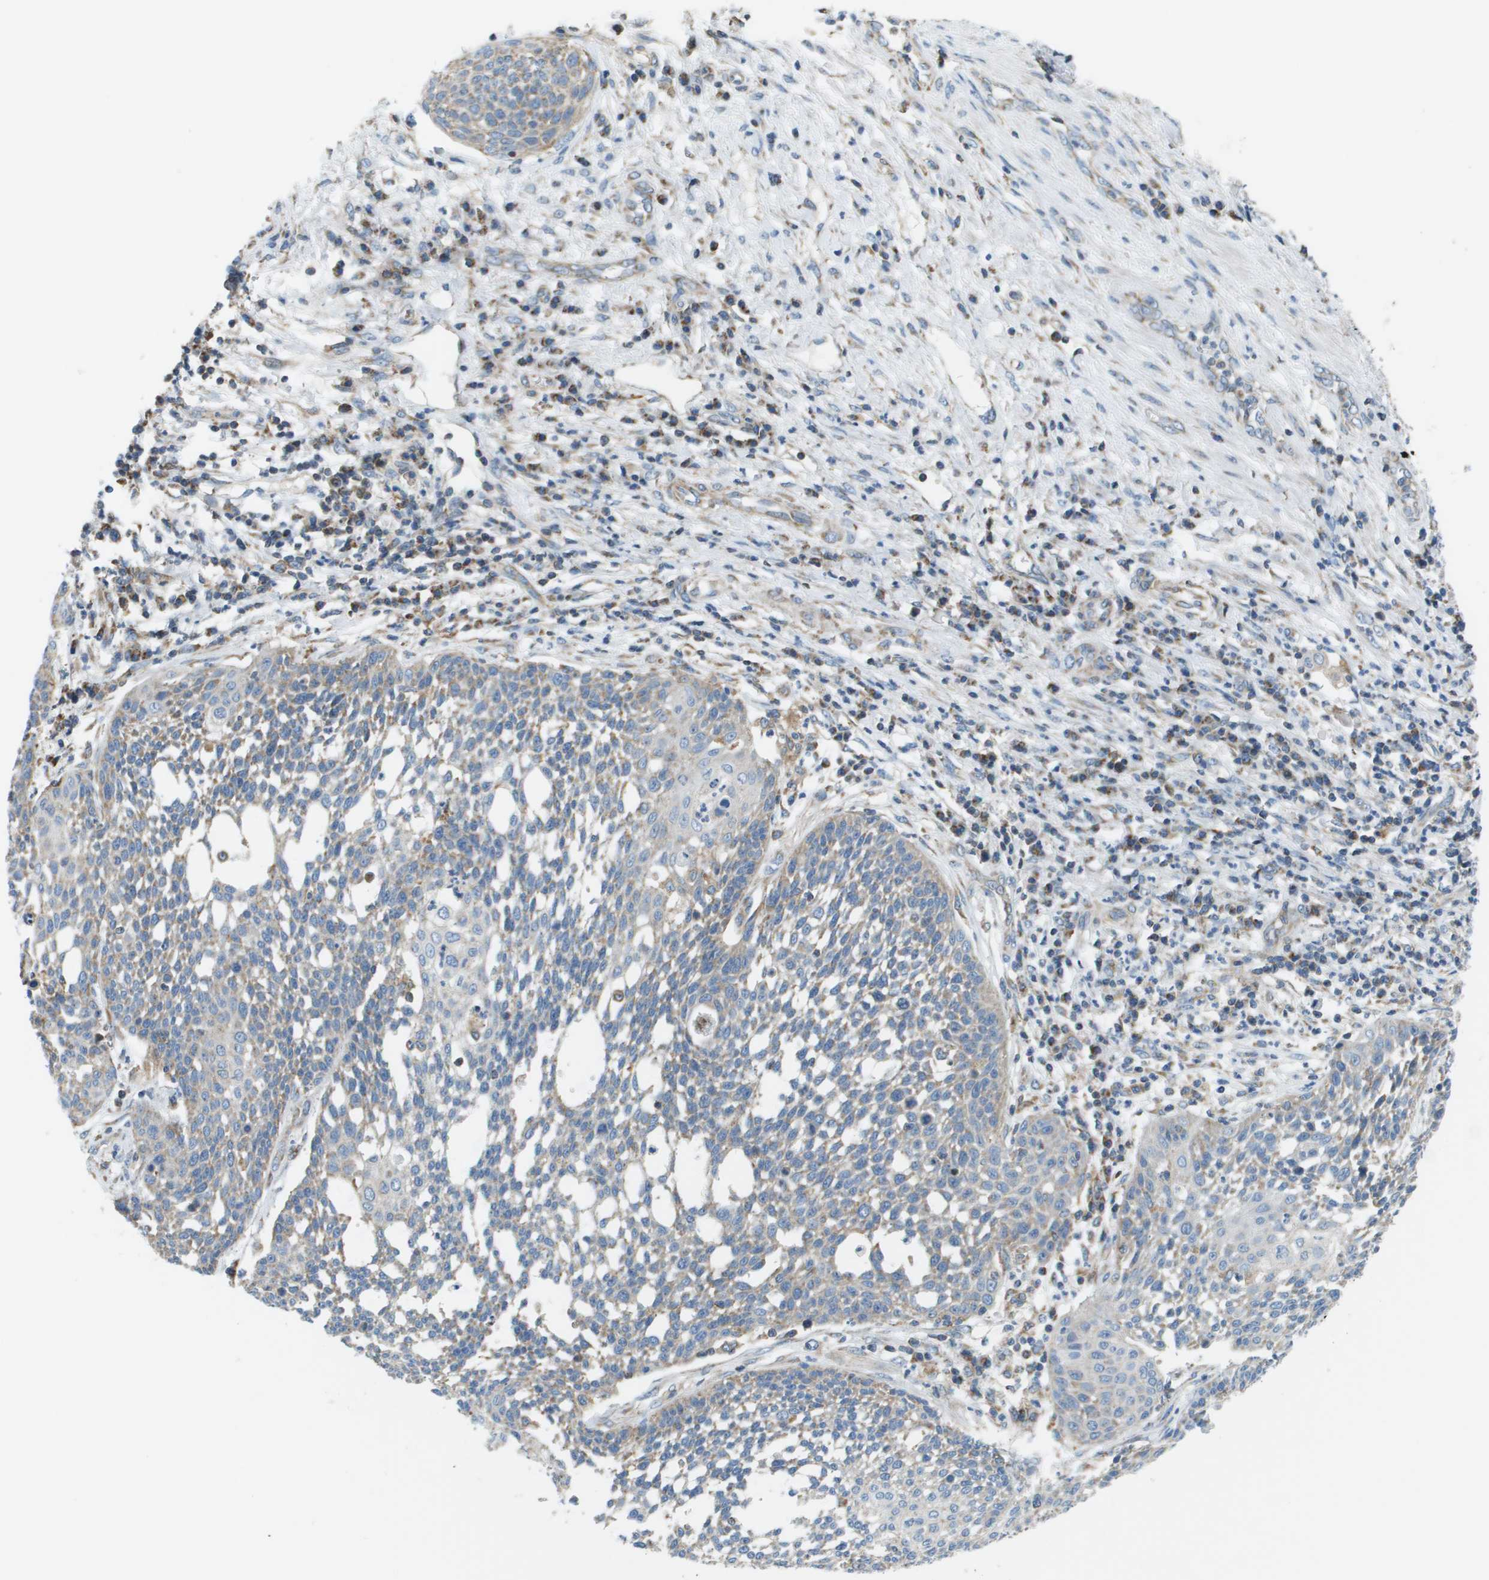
{"staining": {"intensity": "weak", "quantity": "25%-75%", "location": "cytoplasmic/membranous"}, "tissue": "cervical cancer", "cell_type": "Tumor cells", "image_type": "cancer", "snomed": [{"axis": "morphology", "description": "Squamous cell carcinoma, NOS"}, {"axis": "topography", "description": "Cervix"}], "caption": "Cervical cancer (squamous cell carcinoma) stained with a protein marker exhibits weak staining in tumor cells.", "gene": "TAOK3", "patient": {"sex": "female", "age": 34}}